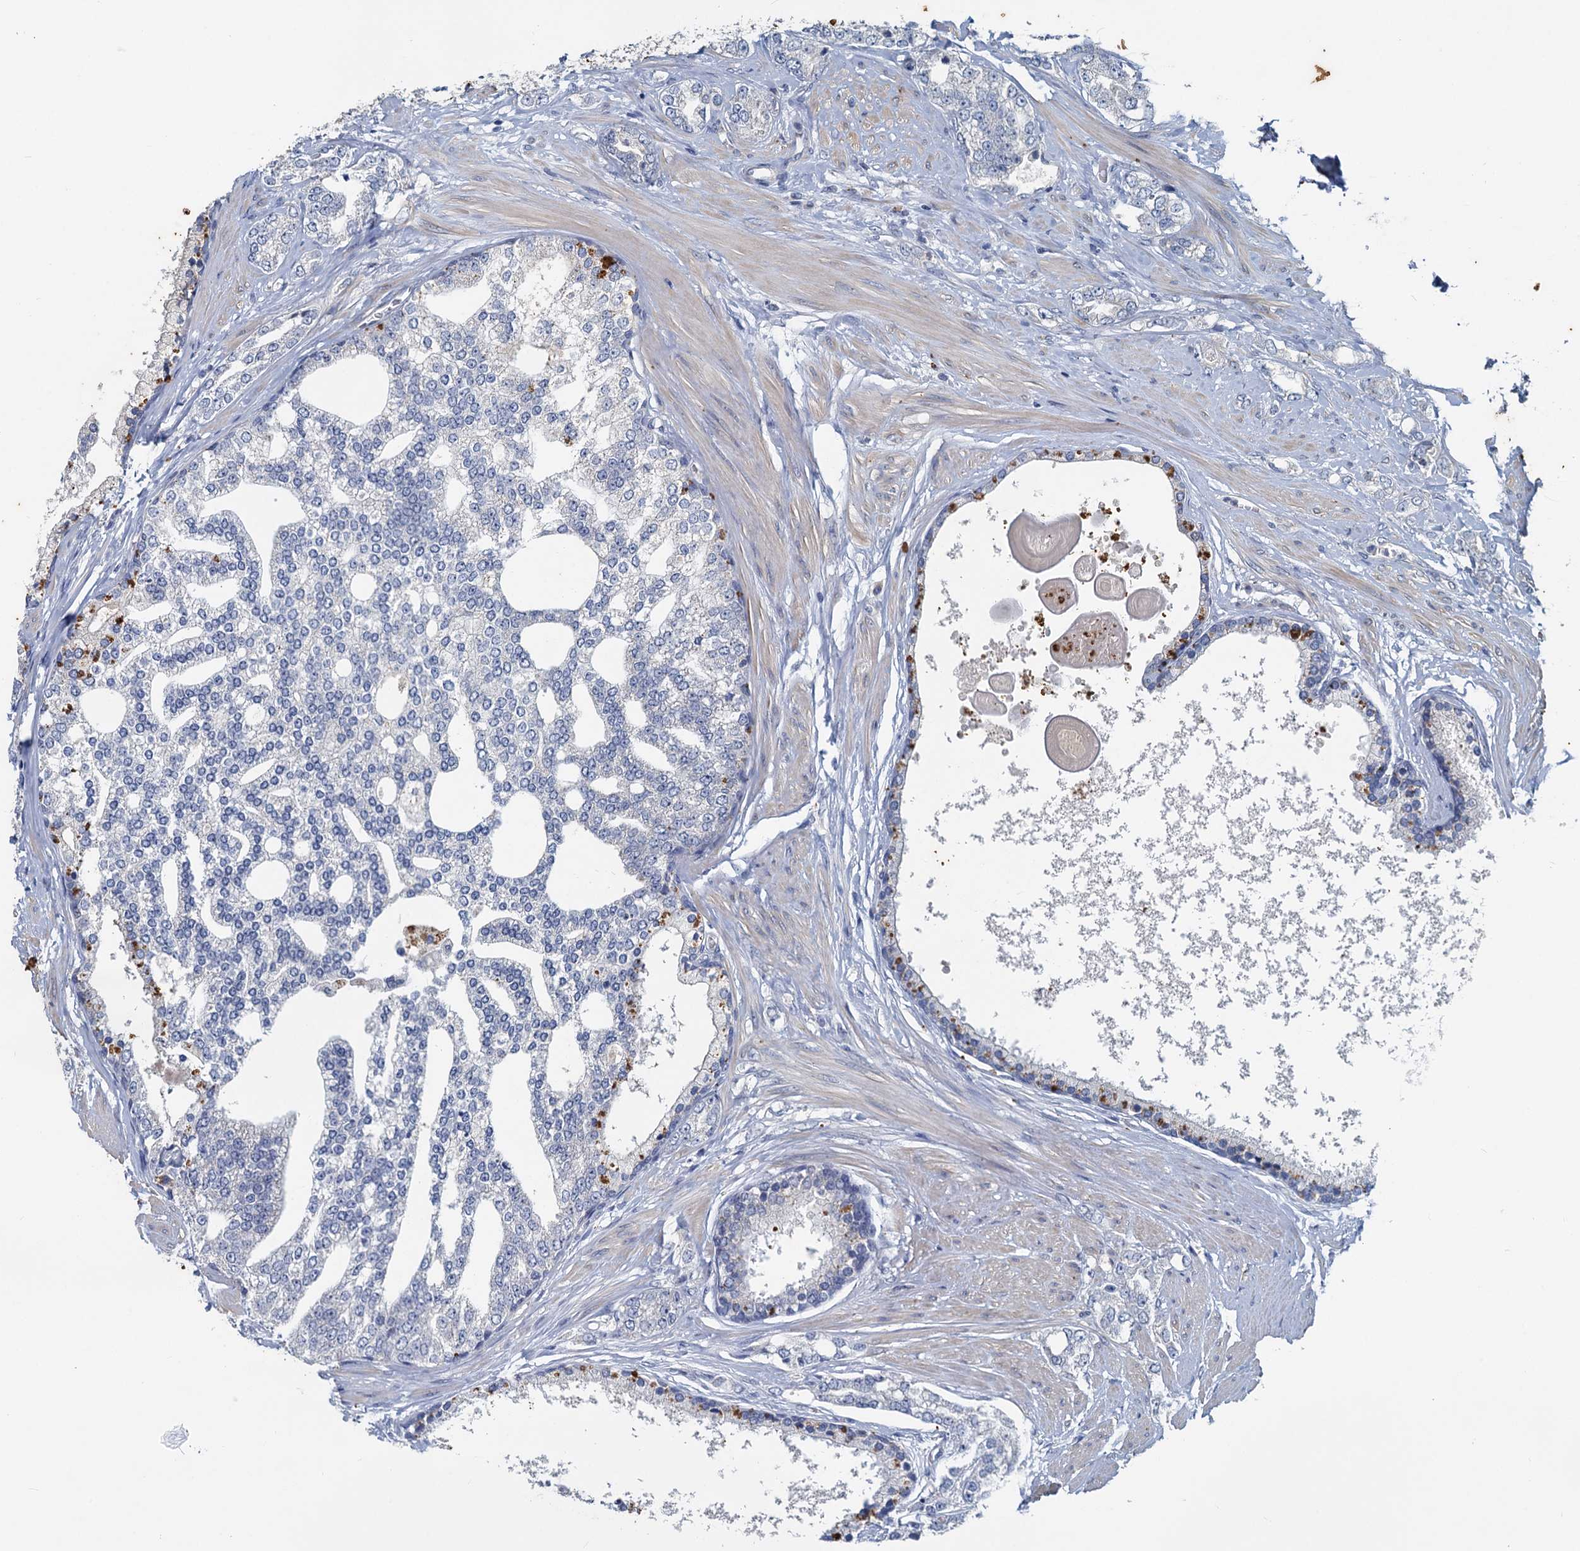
{"staining": {"intensity": "negative", "quantity": "none", "location": "none"}, "tissue": "prostate cancer", "cell_type": "Tumor cells", "image_type": "cancer", "snomed": [{"axis": "morphology", "description": "Adenocarcinoma, High grade"}, {"axis": "topography", "description": "Prostate"}], "caption": "Immunohistochemistry (IHC) photomicrograph of prostate adenocarcinoma (high-grade) stained for a protein (brown), which demonstrates no staining in tumor cells.", "gene": "SLC2A7", "patient": {"sex": "male", "age": 64}}